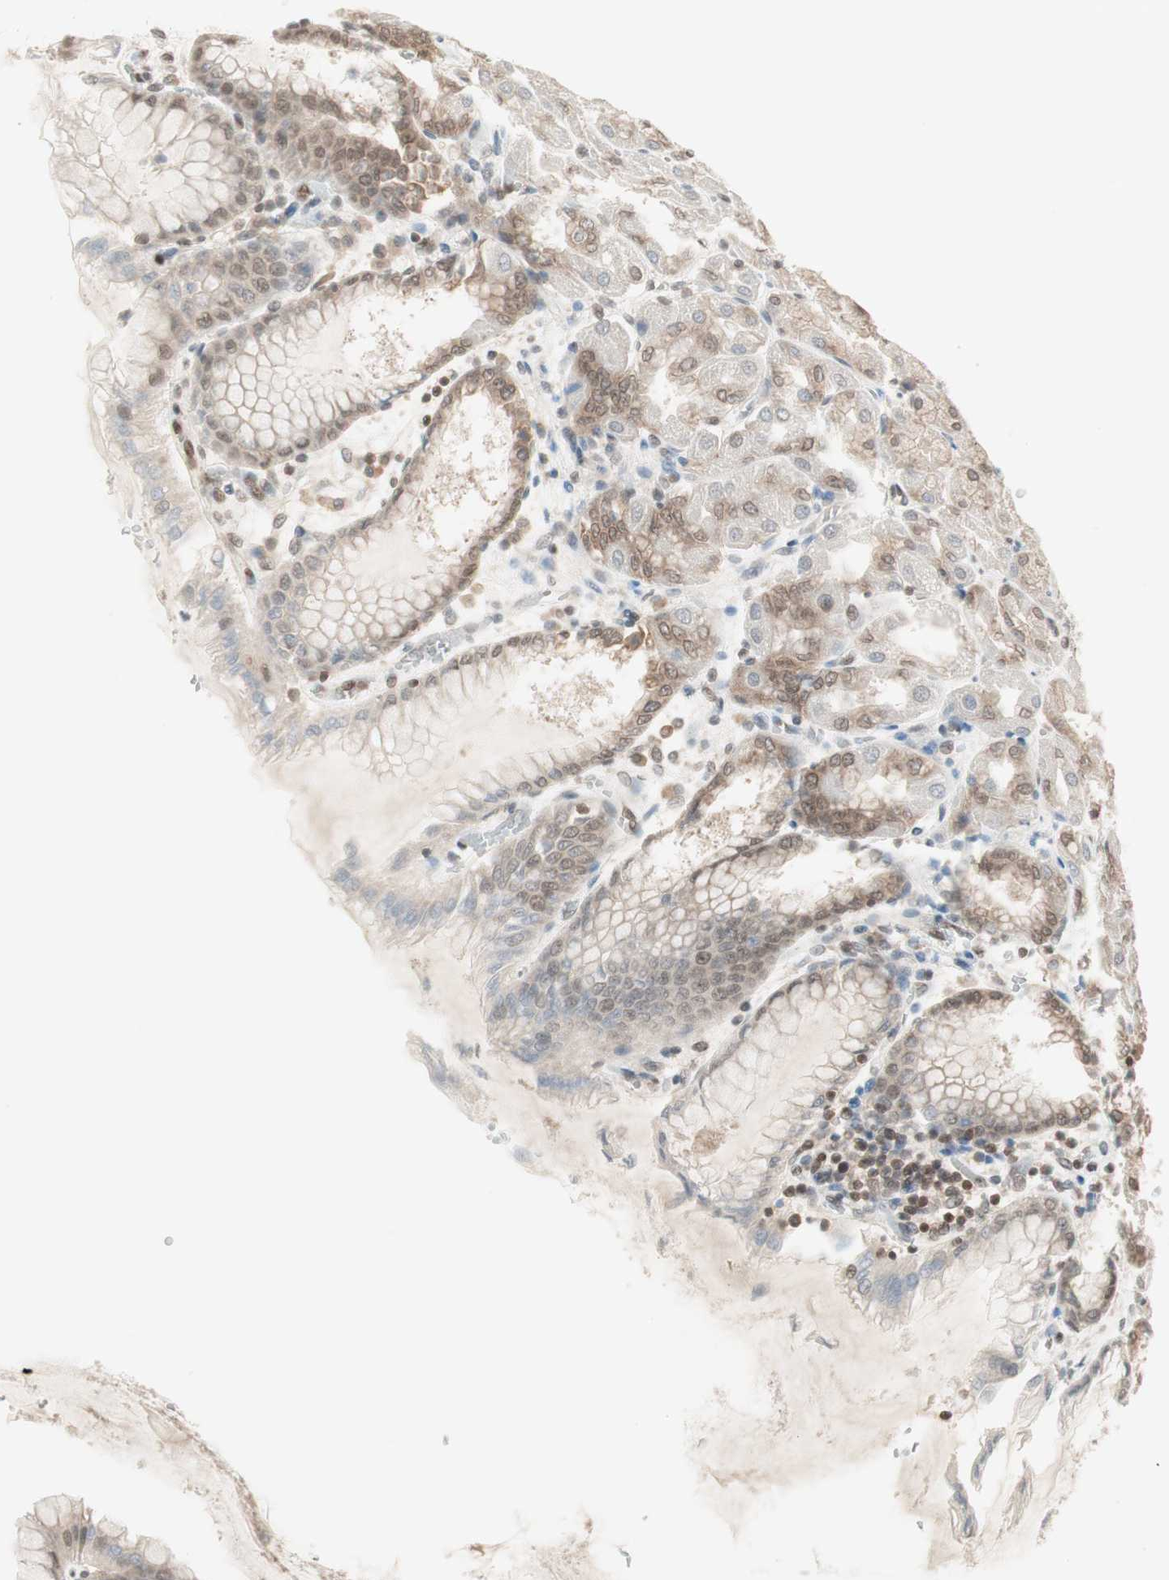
{"staining": {"intensity": "moderate", "quantity": "25%-75%", "location": "cytoplasmic/membranous,nuclear"}, "tissue": "stomach", "cell_type": "Glandular cells", "image_type": "normal", "snomed": [{"axis": "morphology", "description": "Normal tissue, NOS"}, {"axis": "topography", "description": "Stomach, upper"}], "caption": "IHC image of normal stomach: stomach stained using immunohistochemistry (IHC) displays medium levels of moderate protein expression localized specifically in the cytoplasmic/membranous,nuclear of glandular cells, appearing as a cytoplasmic/membranous,nuclear brown color.", "gene": "UBE2I", "patient": {"sex": "female", "age": 56}}